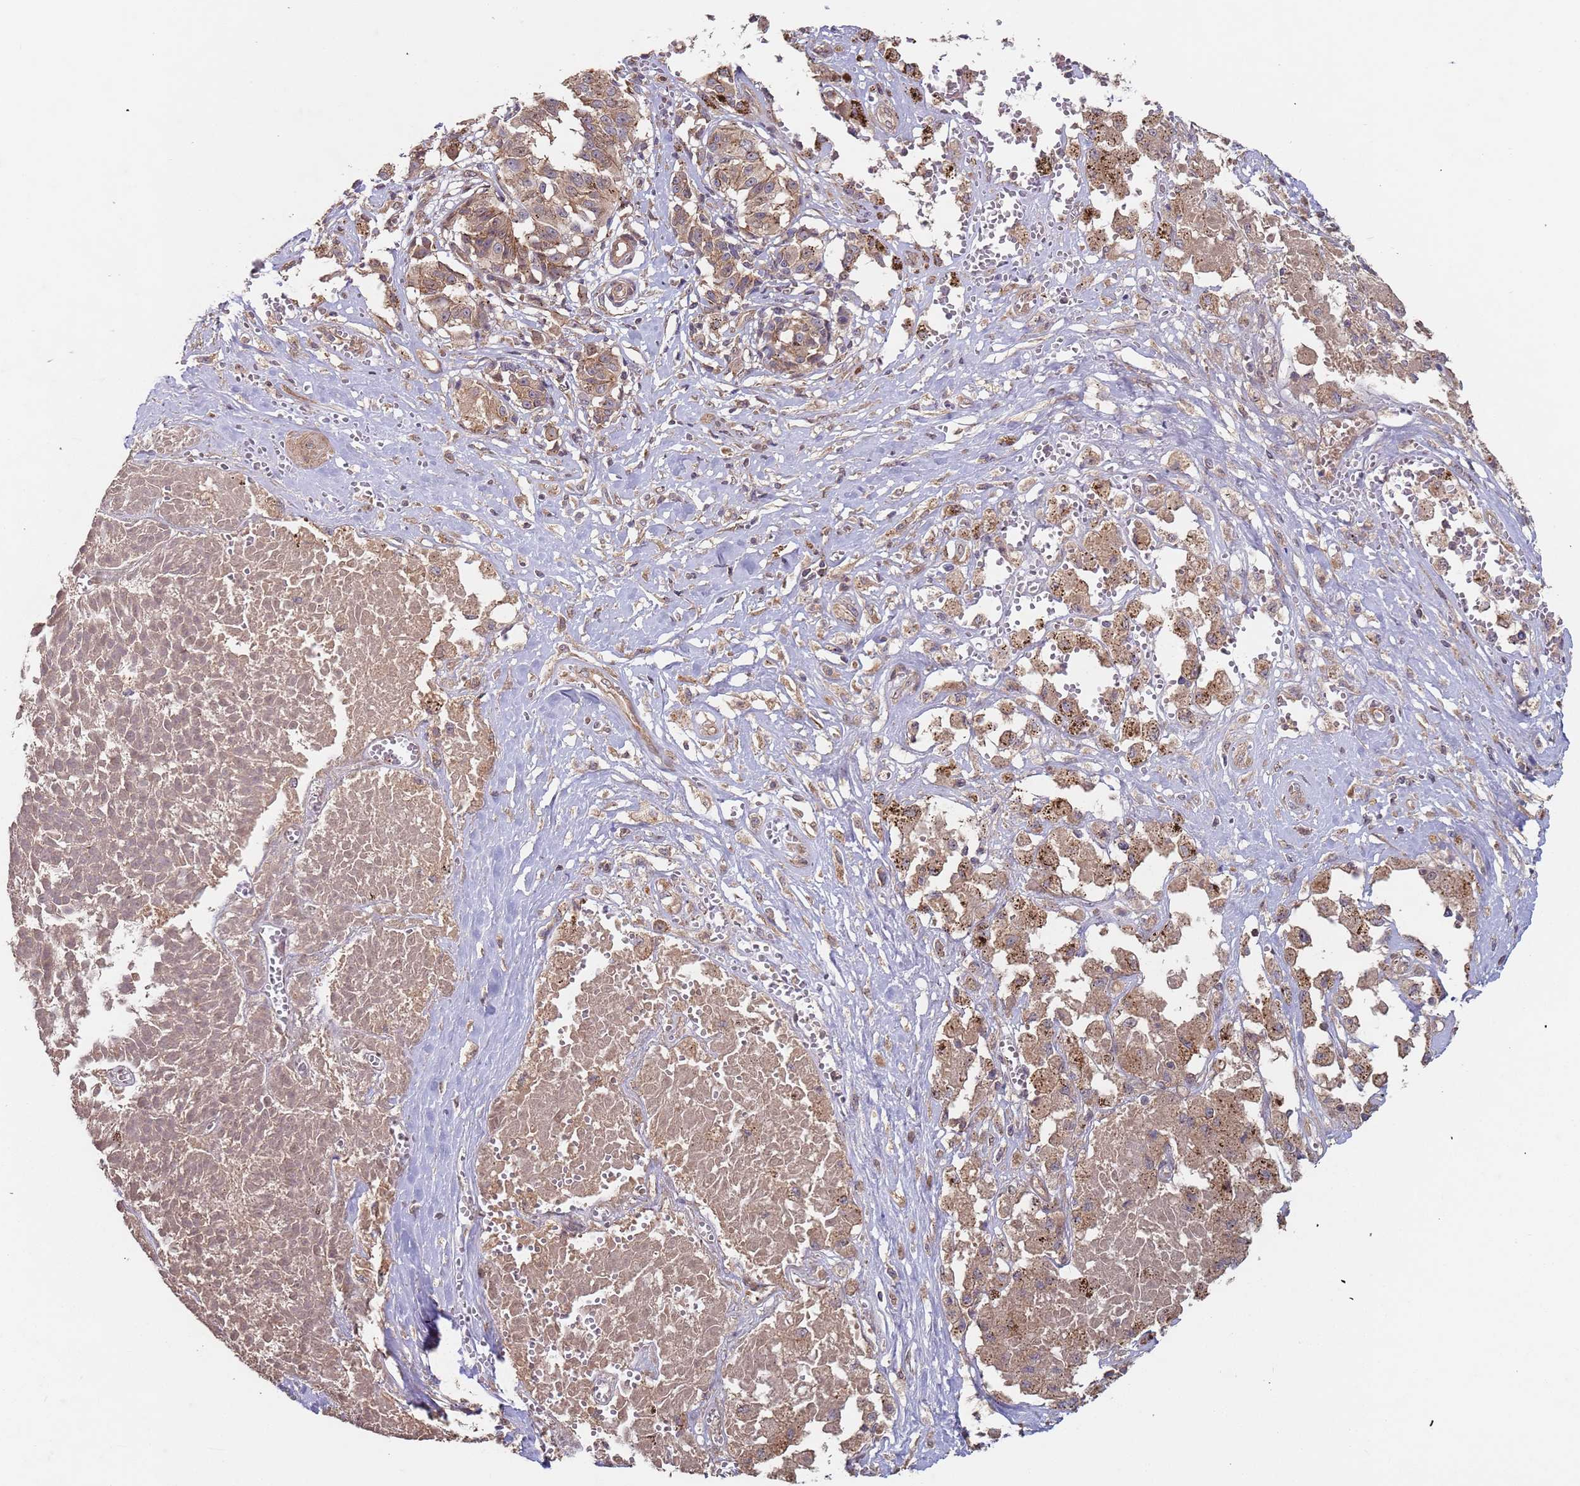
{"staining": {"intensity": "weak", "quantity": ">75%", "location": "cytoplasmic/membranous"}, "tissue": "melanoma", "cell_type": "Tumor cells", "image_type": "cancer", "snomed": [{"axis": "morphology", "description": "Malignant melanoma, NOS"}, {"axis": "topography", "description": "Skin"}], "caption": "A histopathology image of malignant melanoma stained for a protein exhibits weak cytoplasmic/membranous brown staining in tumor cells.", "gene": "KANSL1L", "patient": {"sex": "female", "age": 72}}